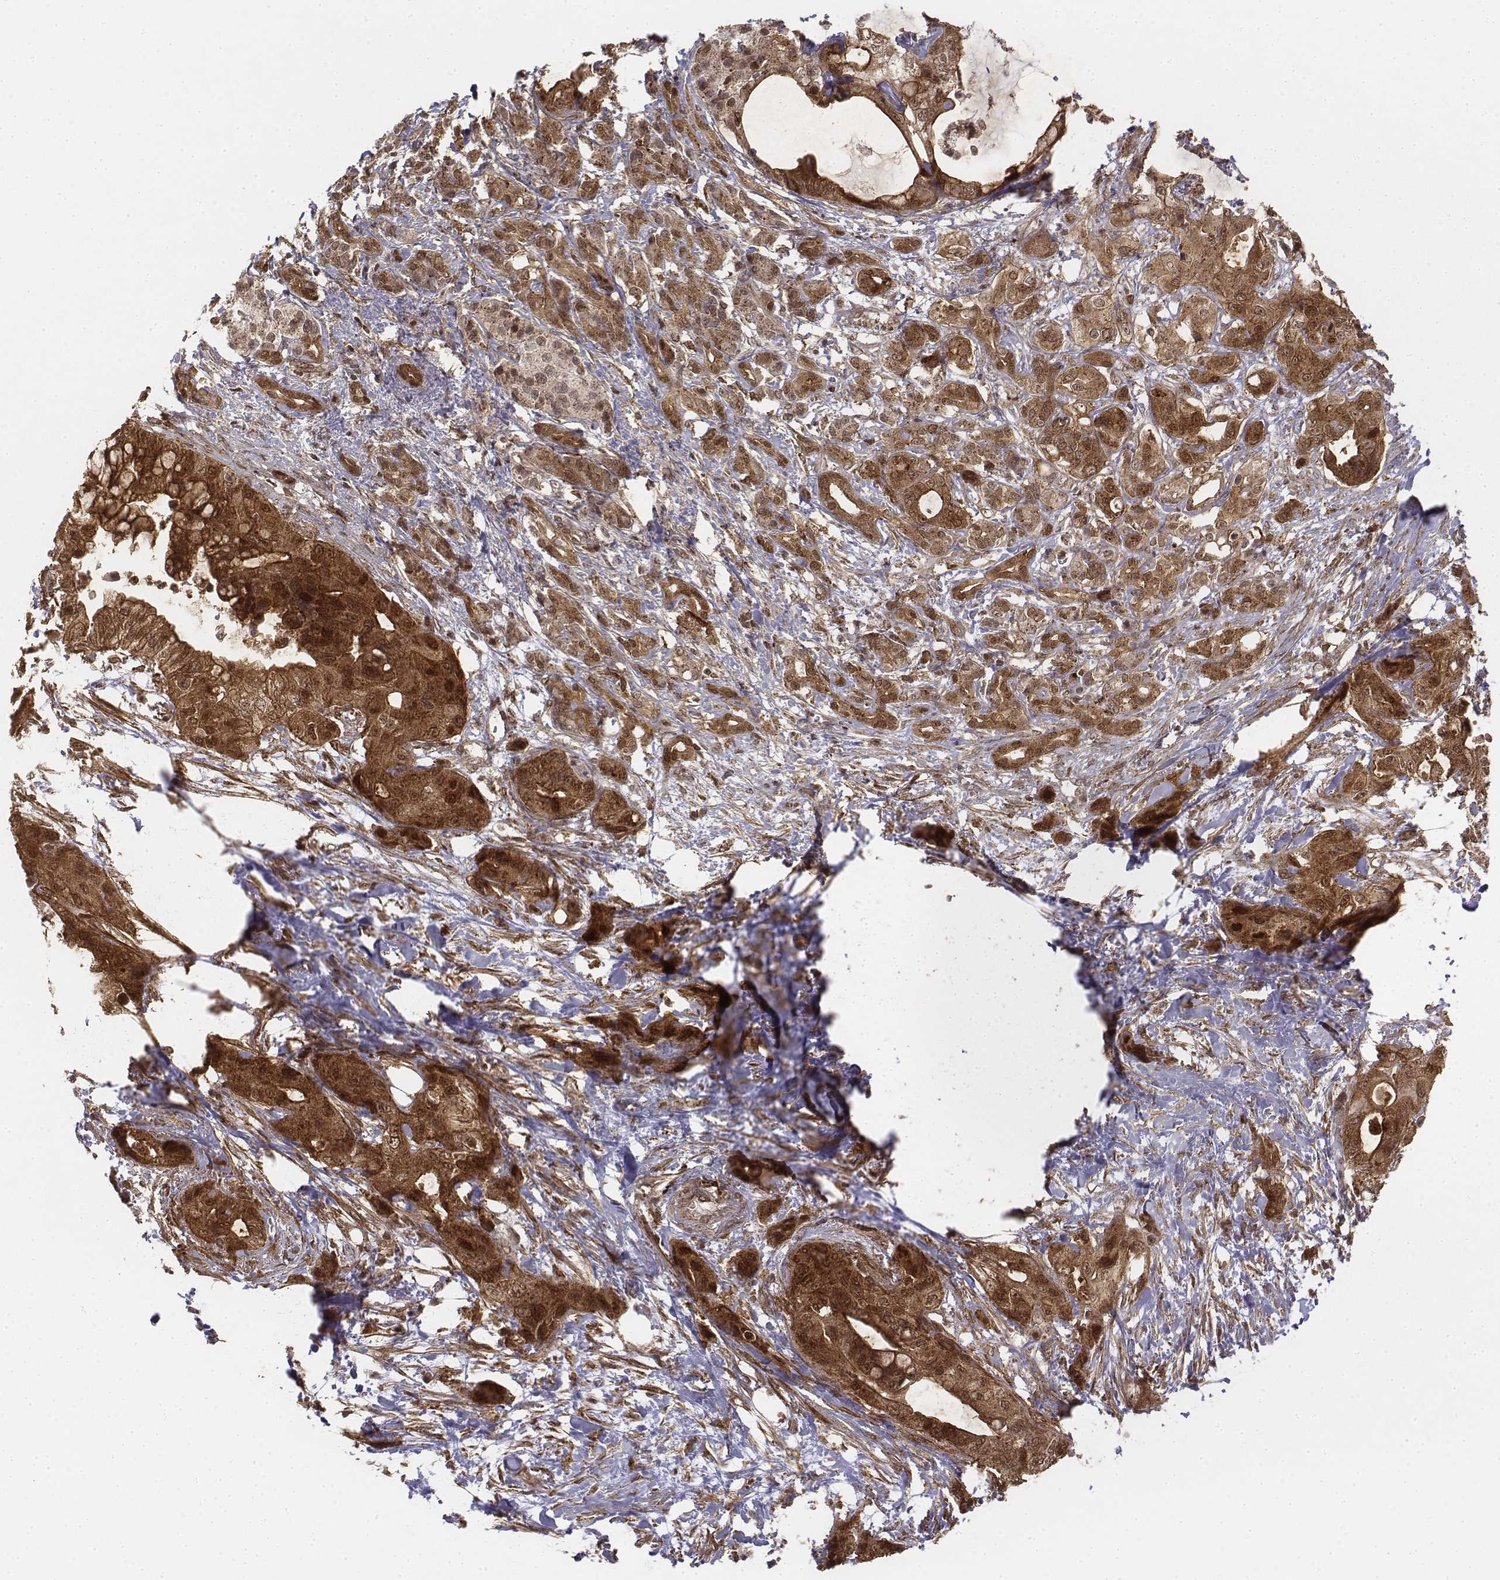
{"staining": {"intensity": "strong", "quantity": ">75%", "location": "cytoplasmic/membranous,nuclear"}, "tissue": "pancreatic cancer", "cell_type": "Tumor cells", "image_type": "cancer", "snomed": [{"axis": "morphology", "description": "Adenocarcinoma, NOS"}, {"axis": "topography", "description": "Pancreas"}], "caption": "Strong cytoplasmic/membranous and nuclear staining is present in approximately >75% of tumor cells in pancreatic cancer (adenocarcinoma).", "gene": "ZFYVE19", "patient": {"sex": "male", "age": 71}}